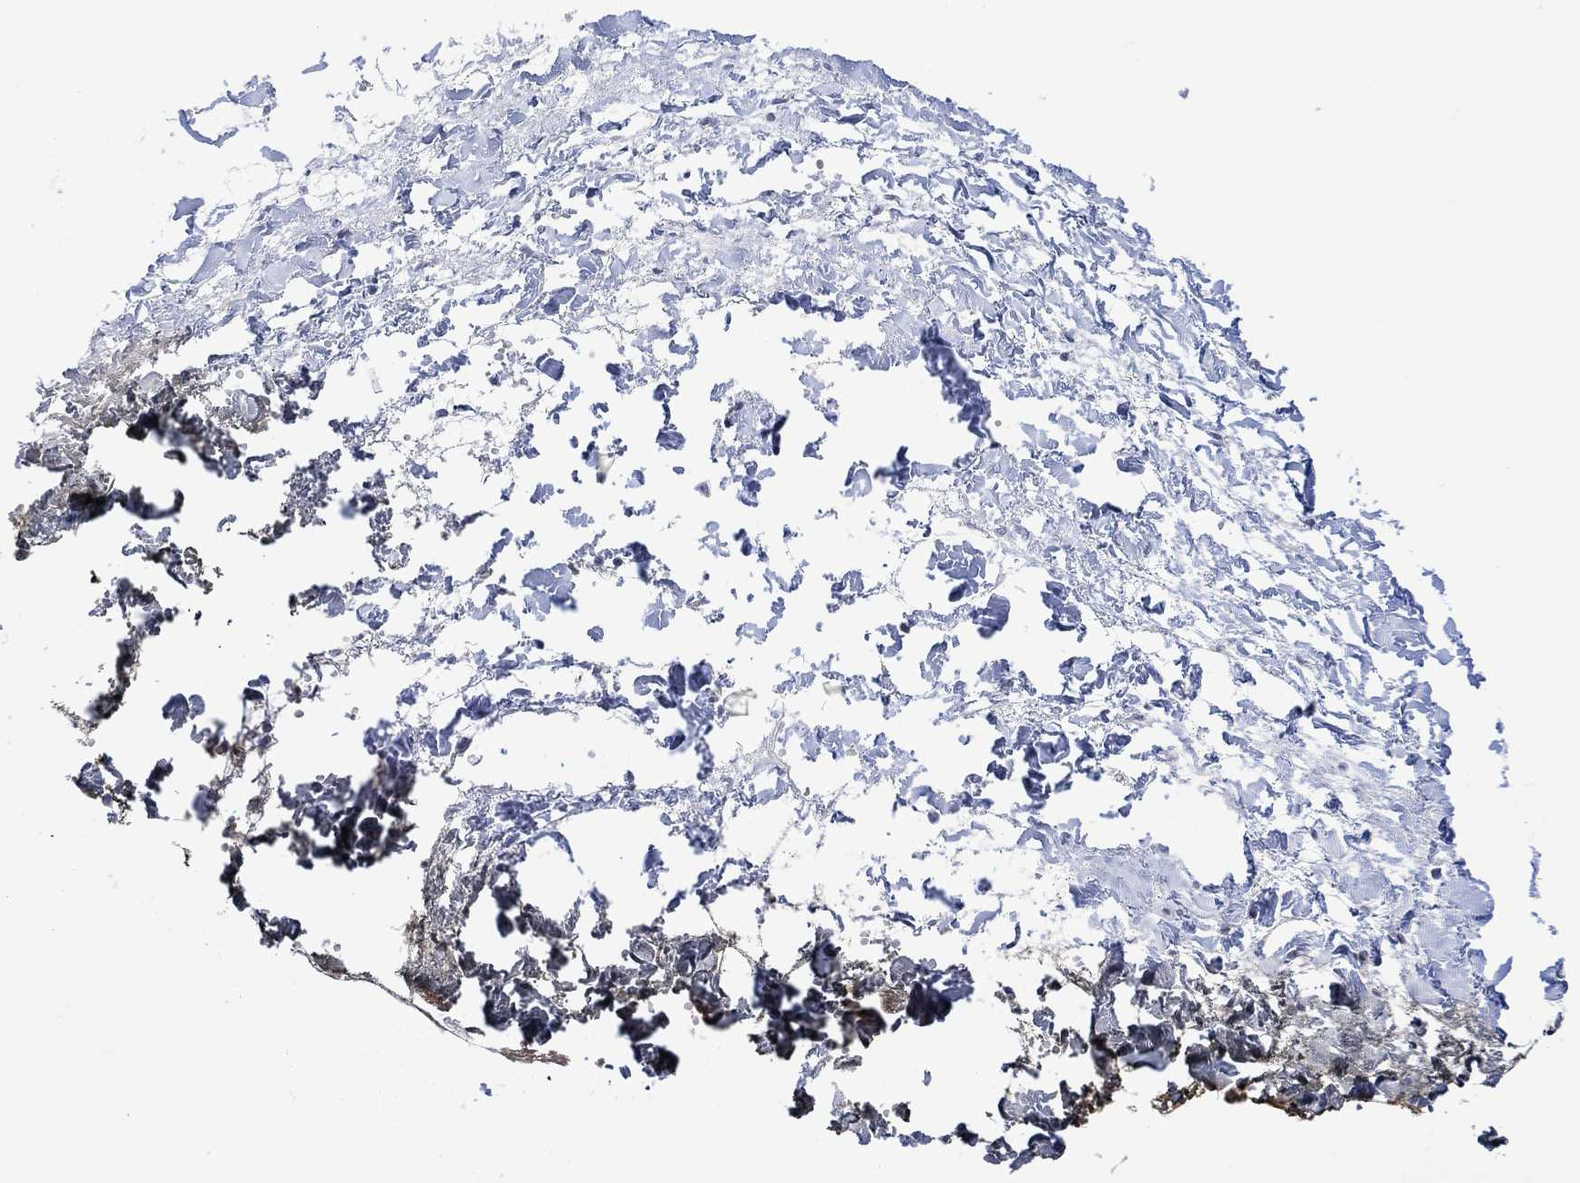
{"staining": {"intensity": "negative", "quantity": "none", "location": "none"}, "tissue": "skin", "cell_type": "Fibroblasts", "image_type": "normal", "snomed": [{"axis": "morphology", "description": "Normal tissue, NOS"}, {"axis": "topography", "description": "Skin"}], "caption": "An immunohistochemistry histopathology image of unremarkable skin is shown. There is no staining in fibroblasts of skin.", "gene": "DCX", "patient": {"sex": "female", "age": 34}}